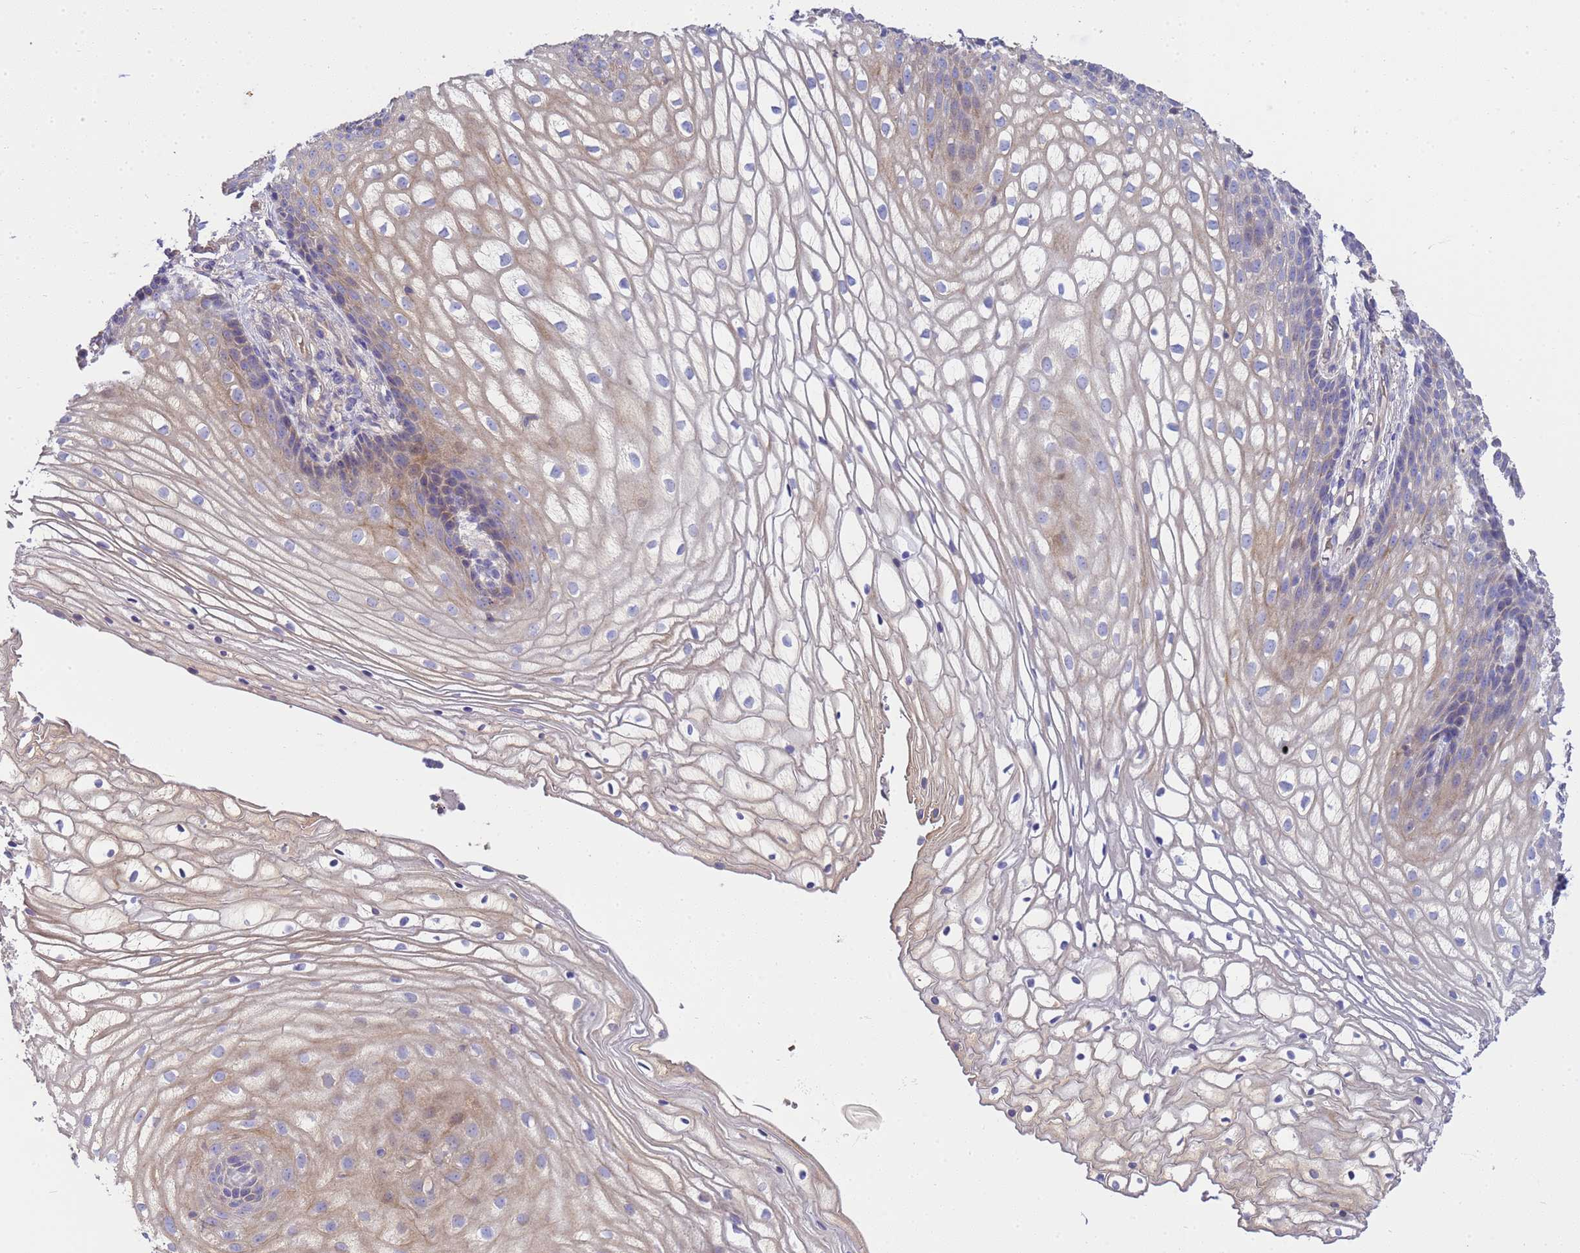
{"staining": {"intensity": "moderate", "quantity": "<25%", "location": "cytoplasmic/membranous"}, "tissue": "vagina", "cell_type": "Squamous epithelial cells", "image_type": "normal", "snomed": [{"axis": "morphology", "description": "Normal tissue, NOS"}, {"axis": "topography", "description": "Vagina"}], "caption": "Human vagina stained with a protein marker reveals moderate staining in squamous epithelial cells.", "gene": "RIPPLY2", "patient": {"sex": "female", "age": 60}}